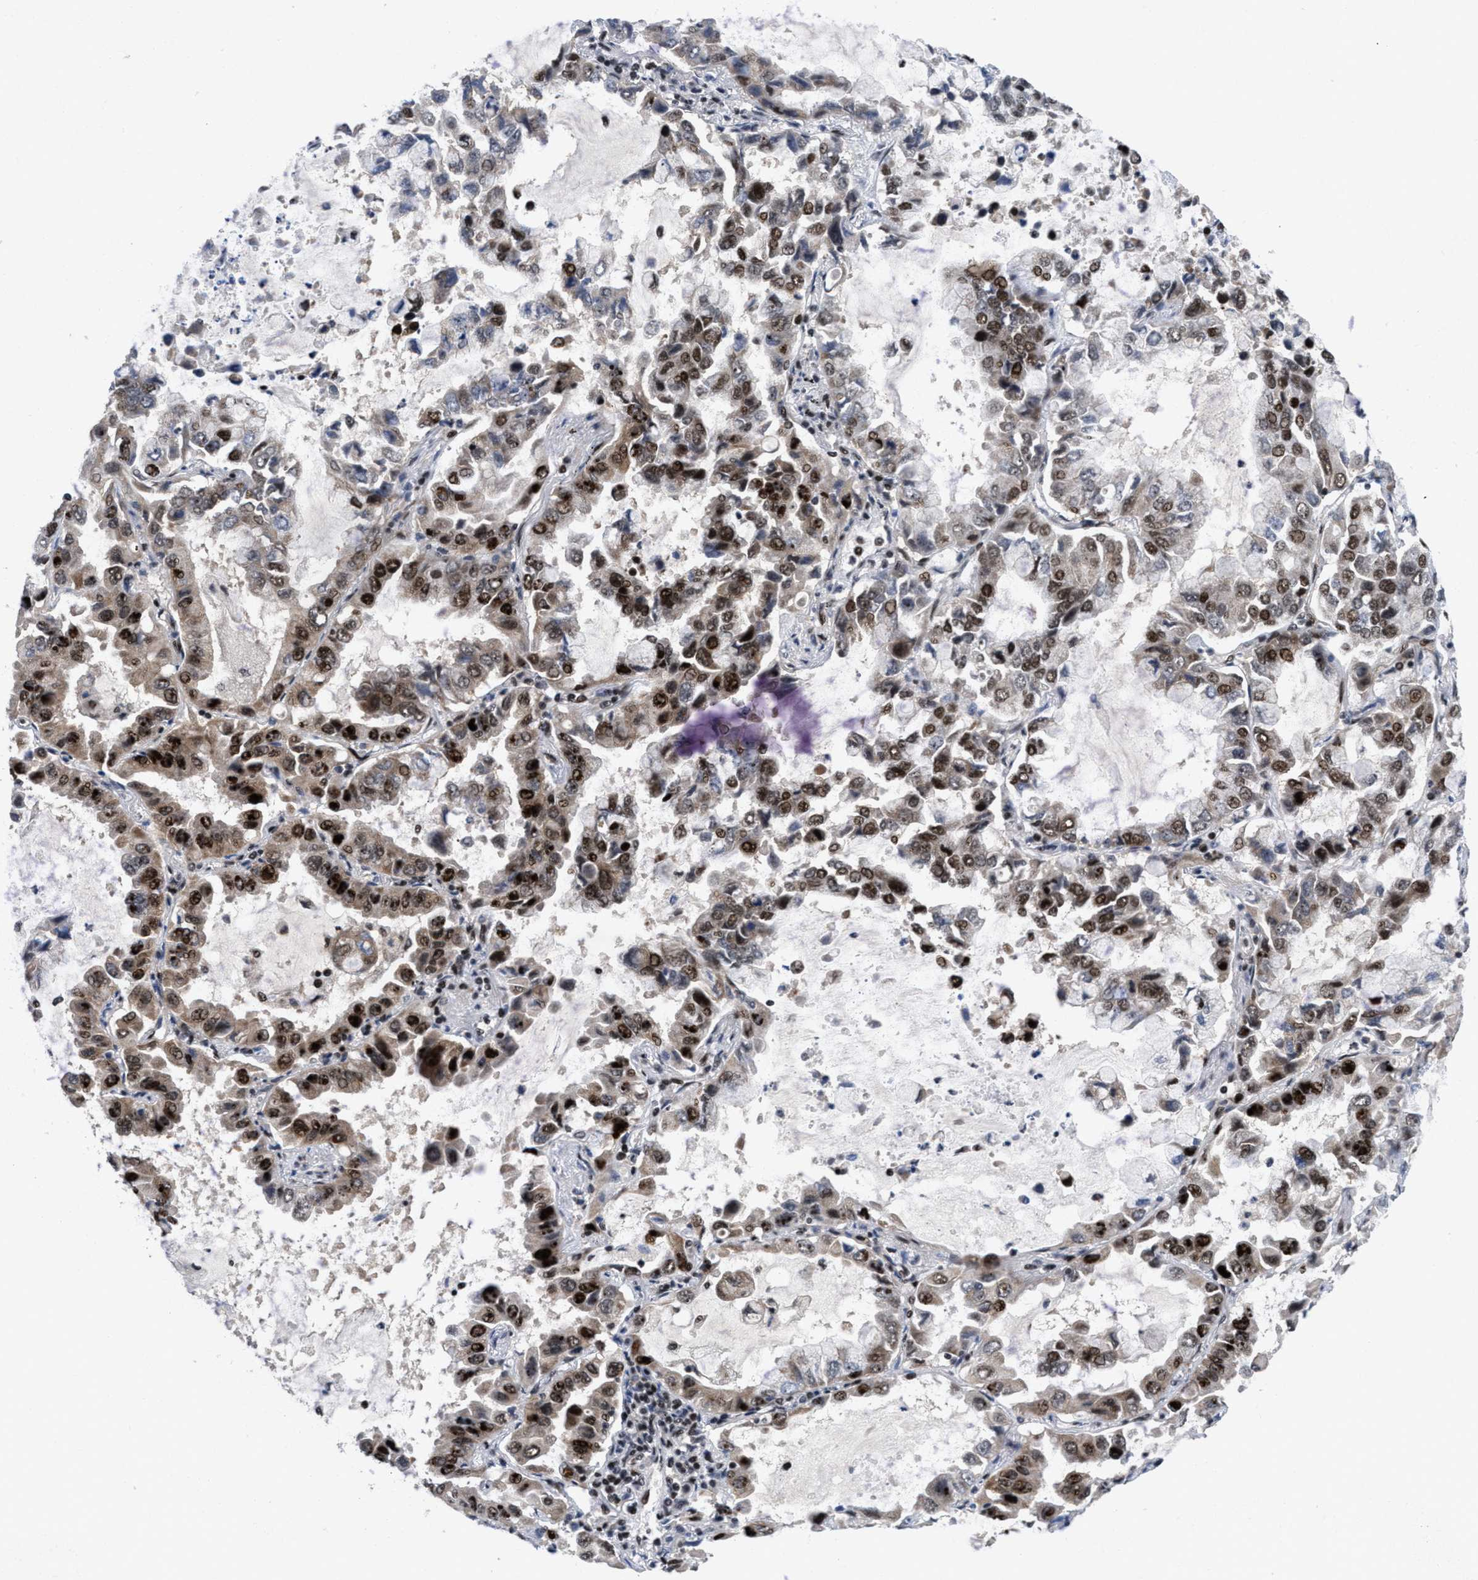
{"staining": {"intensity": "moderate", "quantity": ">75%", "location": "nuclear"}, "tissue": "lung cancer", "cell_type": "Tumor cells", "image_type": "cancer", "snomed": [{"axis": "morphology", "description": "Adenocarcinoma, NOS"}, {"axis": "topography", "description": "Lung"}], "caption": "DAB (3,3'-diaminobenzidine) immunohistochemical staining of adenocarcinoma (lung) reveals moderate nuclear protein expression in about >75% of tumor cells. Nuclei are stained in blue.", "gene": "WIZ", "patient": {"sex": "male", "age": 64}}